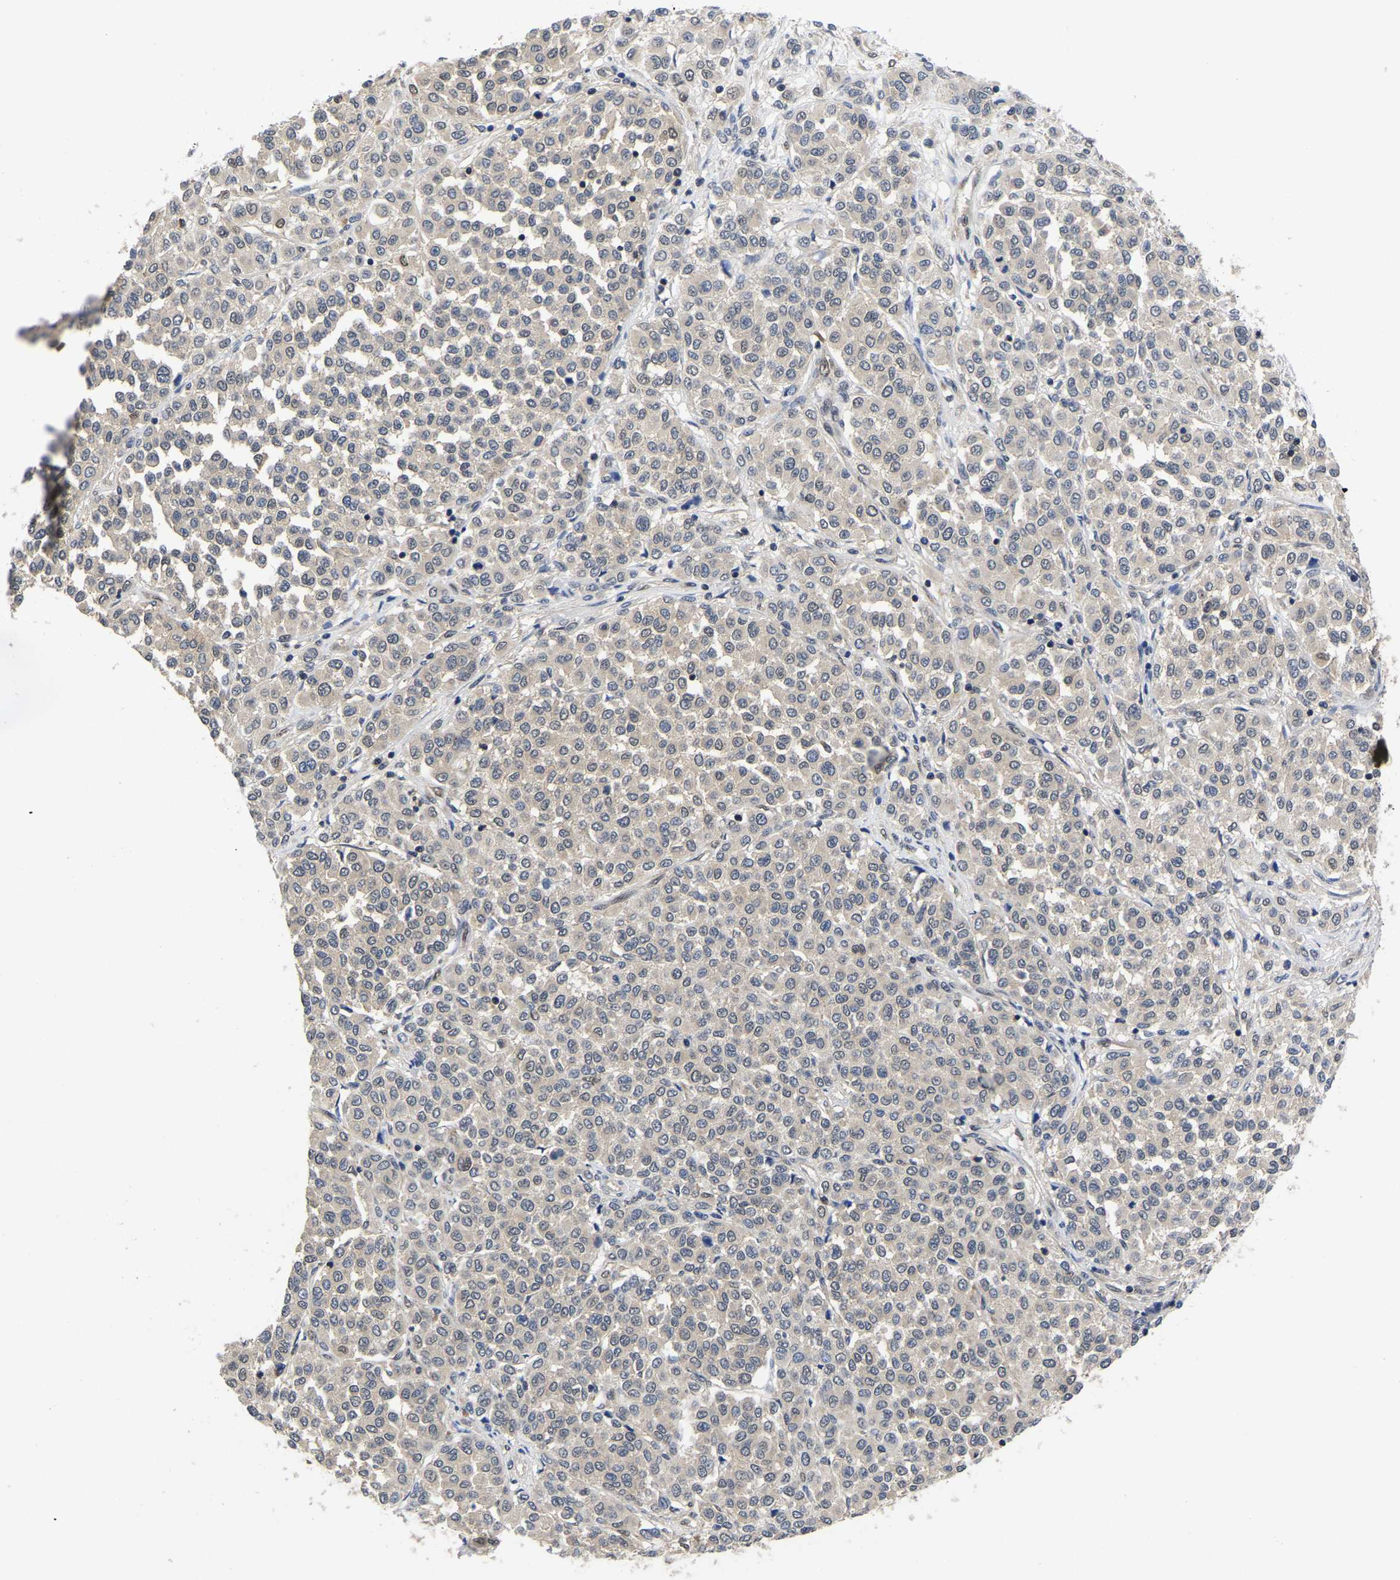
{"staining": {"intensity": "negative", "quantity": "none", "location": "none"}, "tissue": "melanoma", "cell_type": "Tumor cells", "image_type": "cancer", "snomed": [{"axis": "morphology", "description": "Malignant melanoma, Metastatic site"}, {"axis": "topography", "description": "Pancreas"}], "caption": "Tumor cells are negative for brown protein staining in melanoma.", "gene": "MCOLN2", "patient": {"sex": "female", "age": 30}}